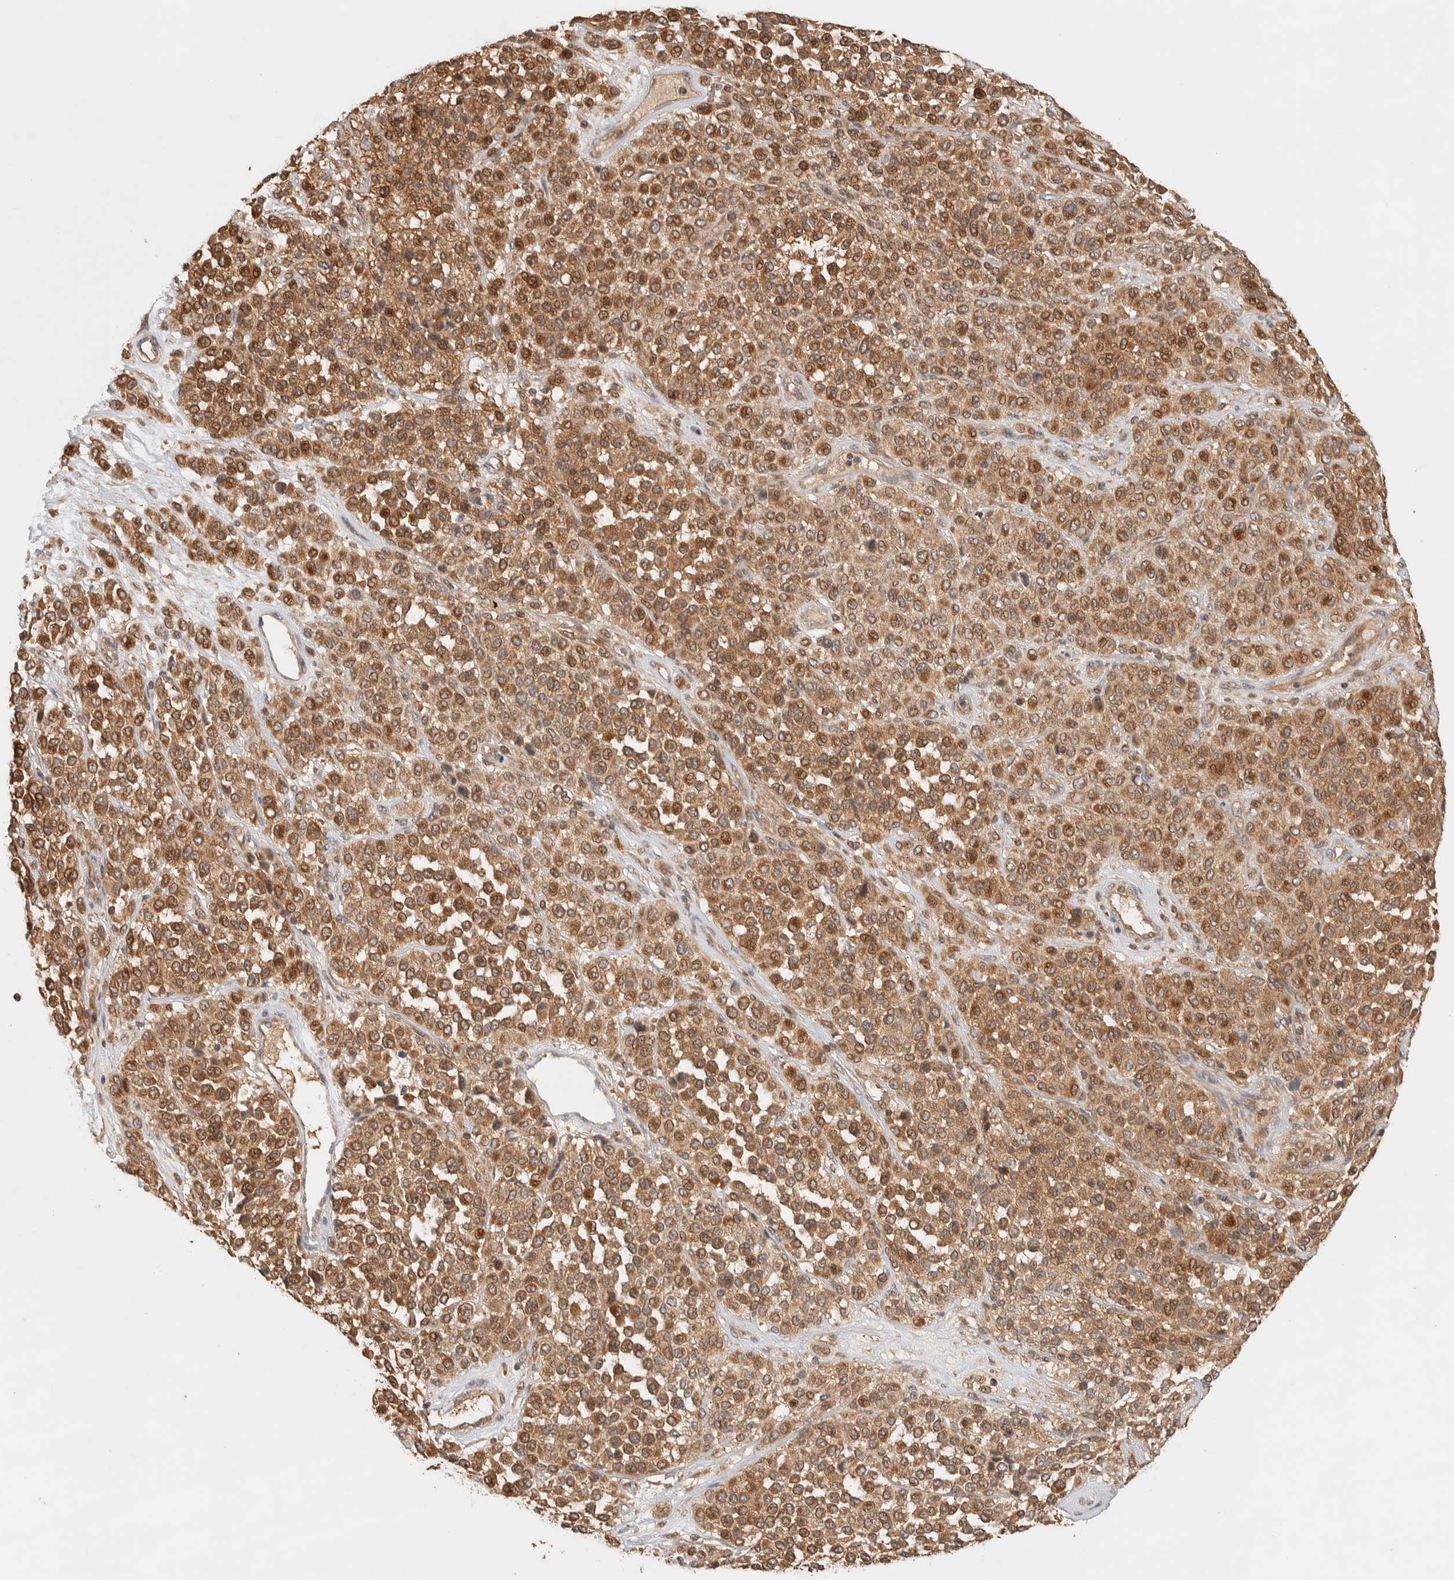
{"staining": {"intensity": "moderate", "quantity": ">75%", "location": "cytoplasmic/membranous"}, "tissue": "melanoma", "cell_type": "Tumor cells", "image_type": "cancer", "snomed": [{"axis": "morphology", "description": "Malignant melanoma, Metastatic site"}, {"axis": "topography", "description": "Pancreas"}], "caption": "The immunohistochemical stain highlights moderate cytoplasmic/membranous expression in tumor cells of malignant melanoma (metastatic site) tissue.", "gene": "TTI2", "patient": {"sex": "female", "age": 30}}